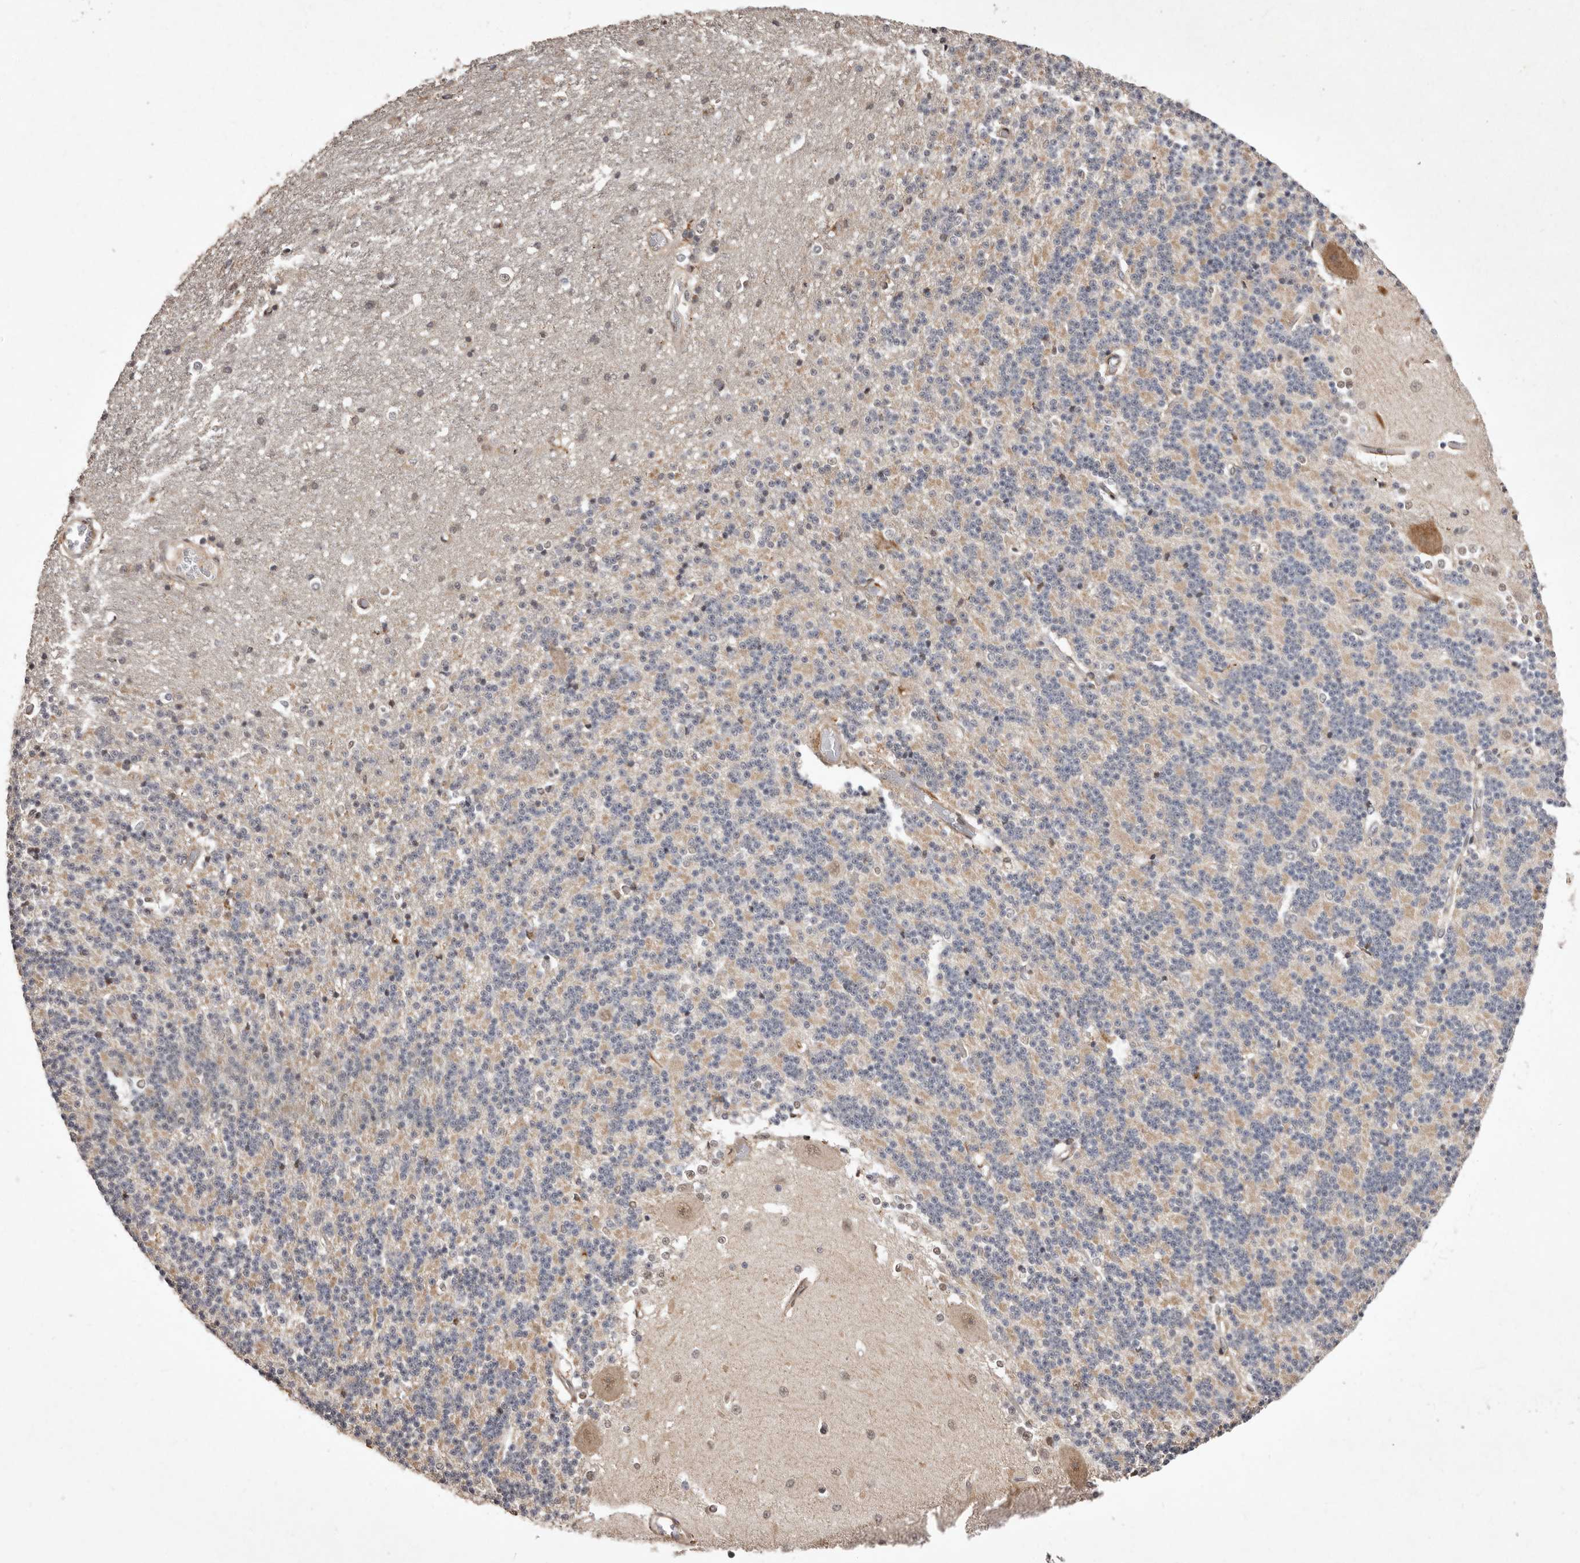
{"staining": {"intensity": "negative", "quantity": "none", "location": "none"}, "tissue": "cerebellum", "cell_type": "Cells in granular layer", "image_type": "normal", "snomed": [{"axis": "morphology", "description": "Normal tissue, NOS"}, {"axis": "topography", "description": "Cerebellum"}], "caption": "This is a micrograph of IHC staining of normal cerebellum, which shows no positivity in cells in granular layer.", "gene": "RRM2B", "patient": {"sex": "male", "age": 37}}